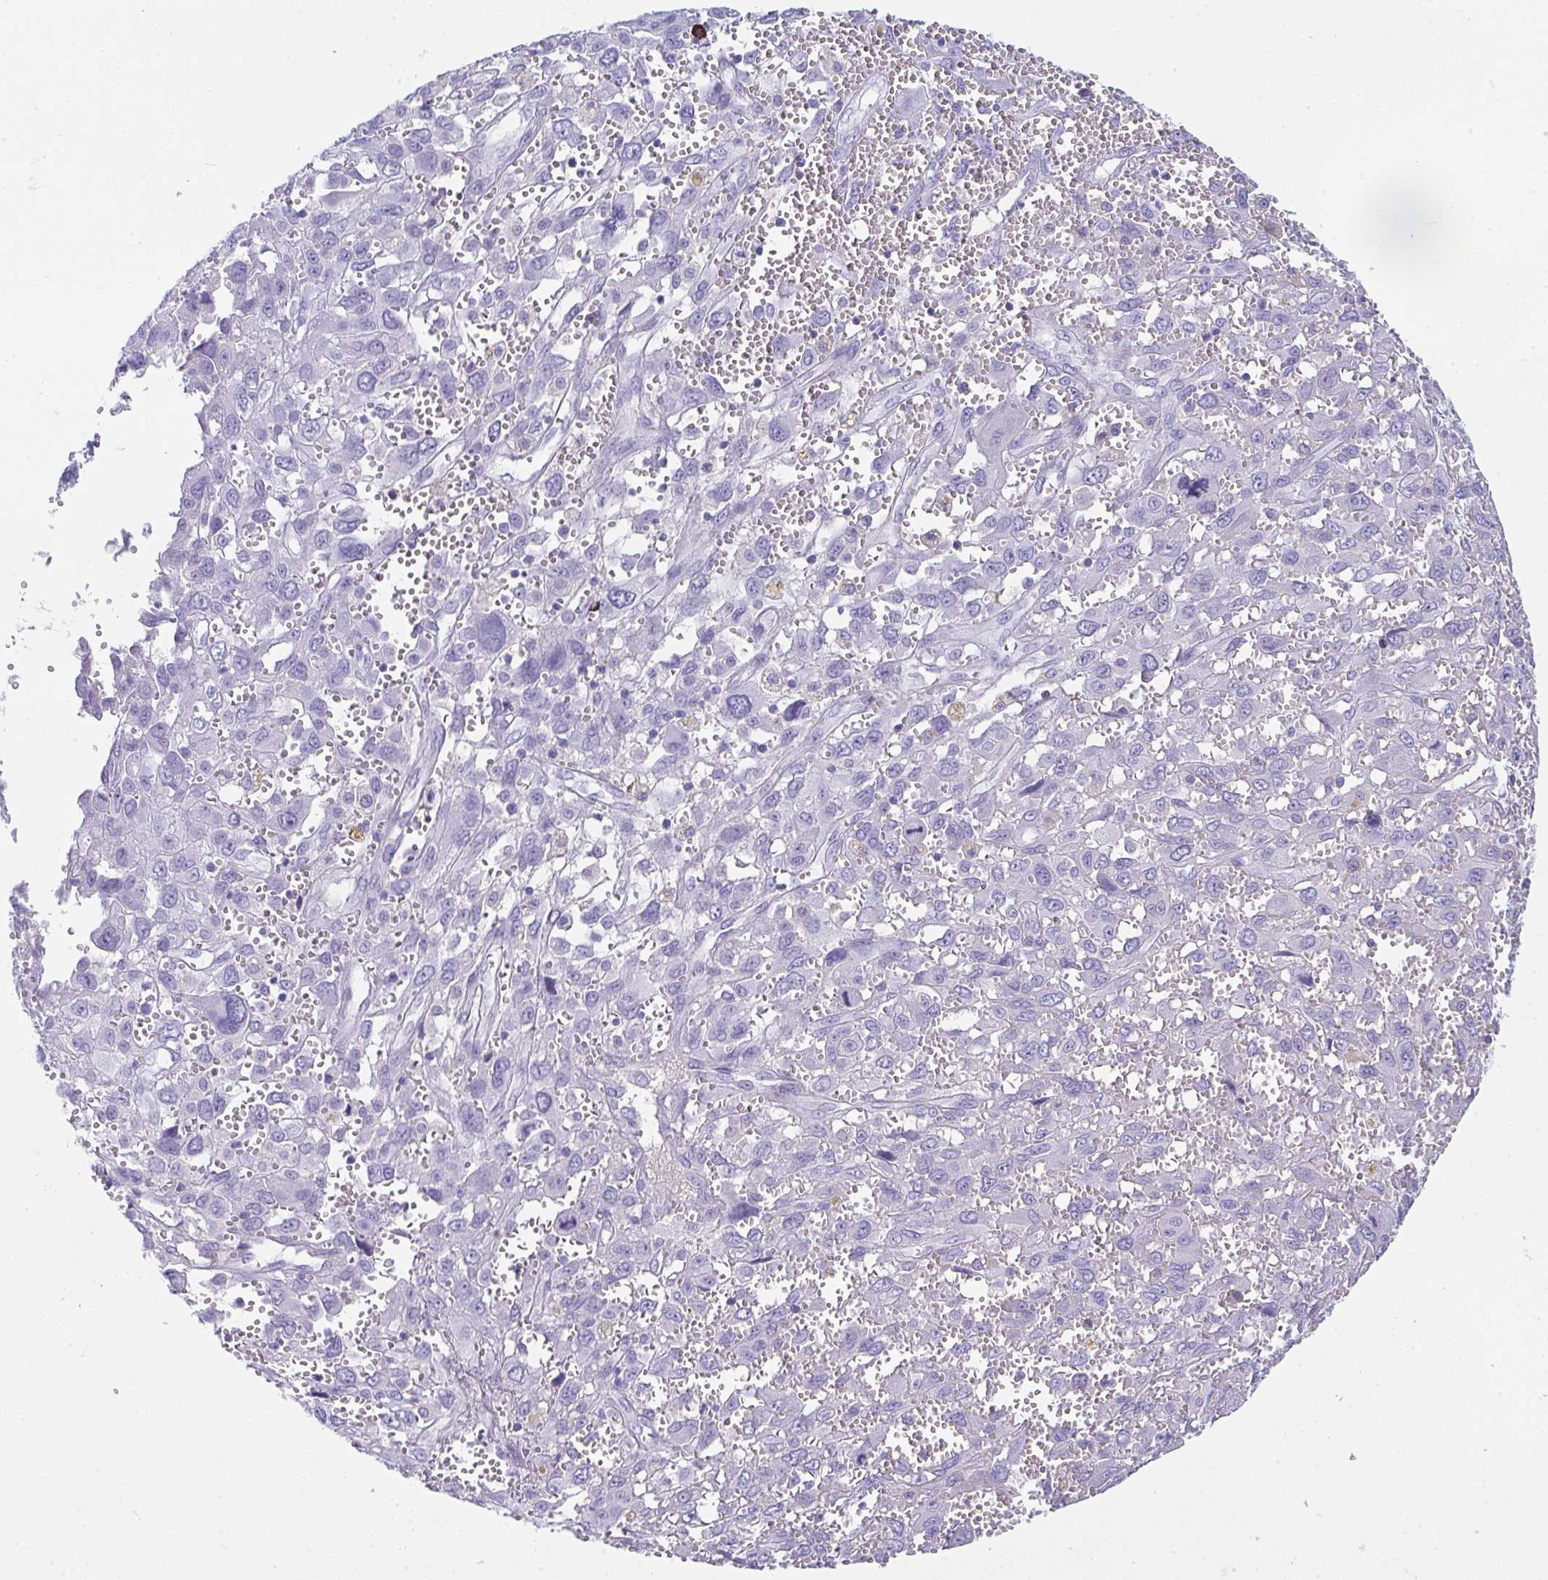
{"staining": {"intensity": "negative", "quantity": "none", "location": "none"}, "tissue": "pancreatic cancer", "cell_type": "Tumor cells", "image_type": "cancer", "snomed": [{"axis": "morphology", "description": "Adenocarcinoma, NOS"}, {"axis": "topography", "description": "Pancreas"}], "caption": "Photomicrograph shows no protein positivity in tumor cells of adenocarcinoma (pancreatic) tissue.", "gene": "JCHAIN", "patient": {"sex": "female", "age": 47}}